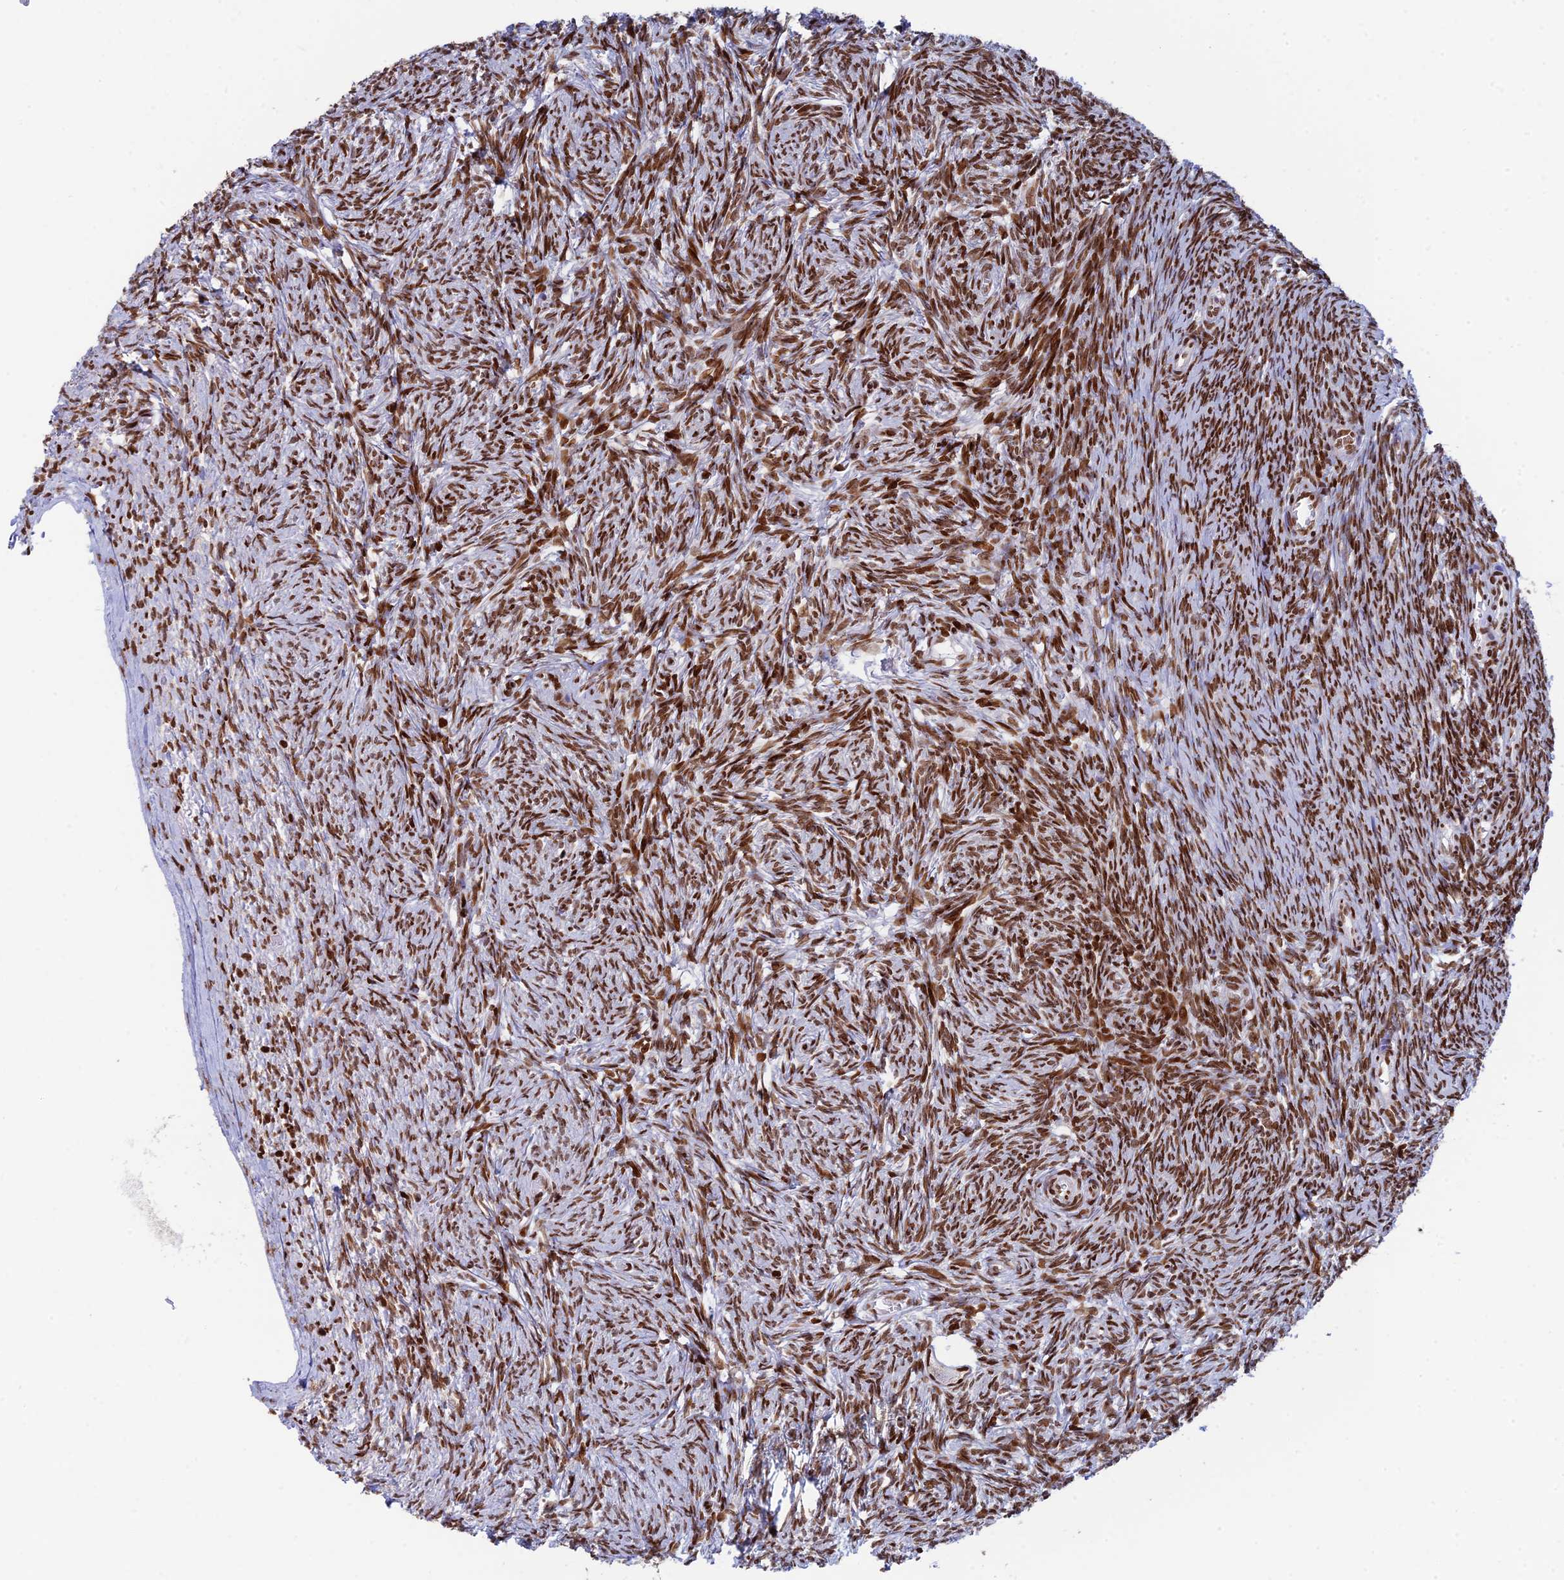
{"staining": {"intensity": "moderate", "quantity": ">75%", "location": "nuclear"}, "tissue": "ovary", "cell_type": "Ovarian stroma cells", "image_type": "normal", "snomed": [{"axis": "morphology", "description": "Normal tissue, NOS"}, {"axis": "topography", "description": "Ovary"}], "caption": "IHC micrograph of unremarkable human ovary stained for a protein (brown), which reveals medium levels of moderate nuclear staining in approximately >75% of ovarian stroma cells.", "gene": "RPAP1", "patient": {"sex": "female", "age": 44}}